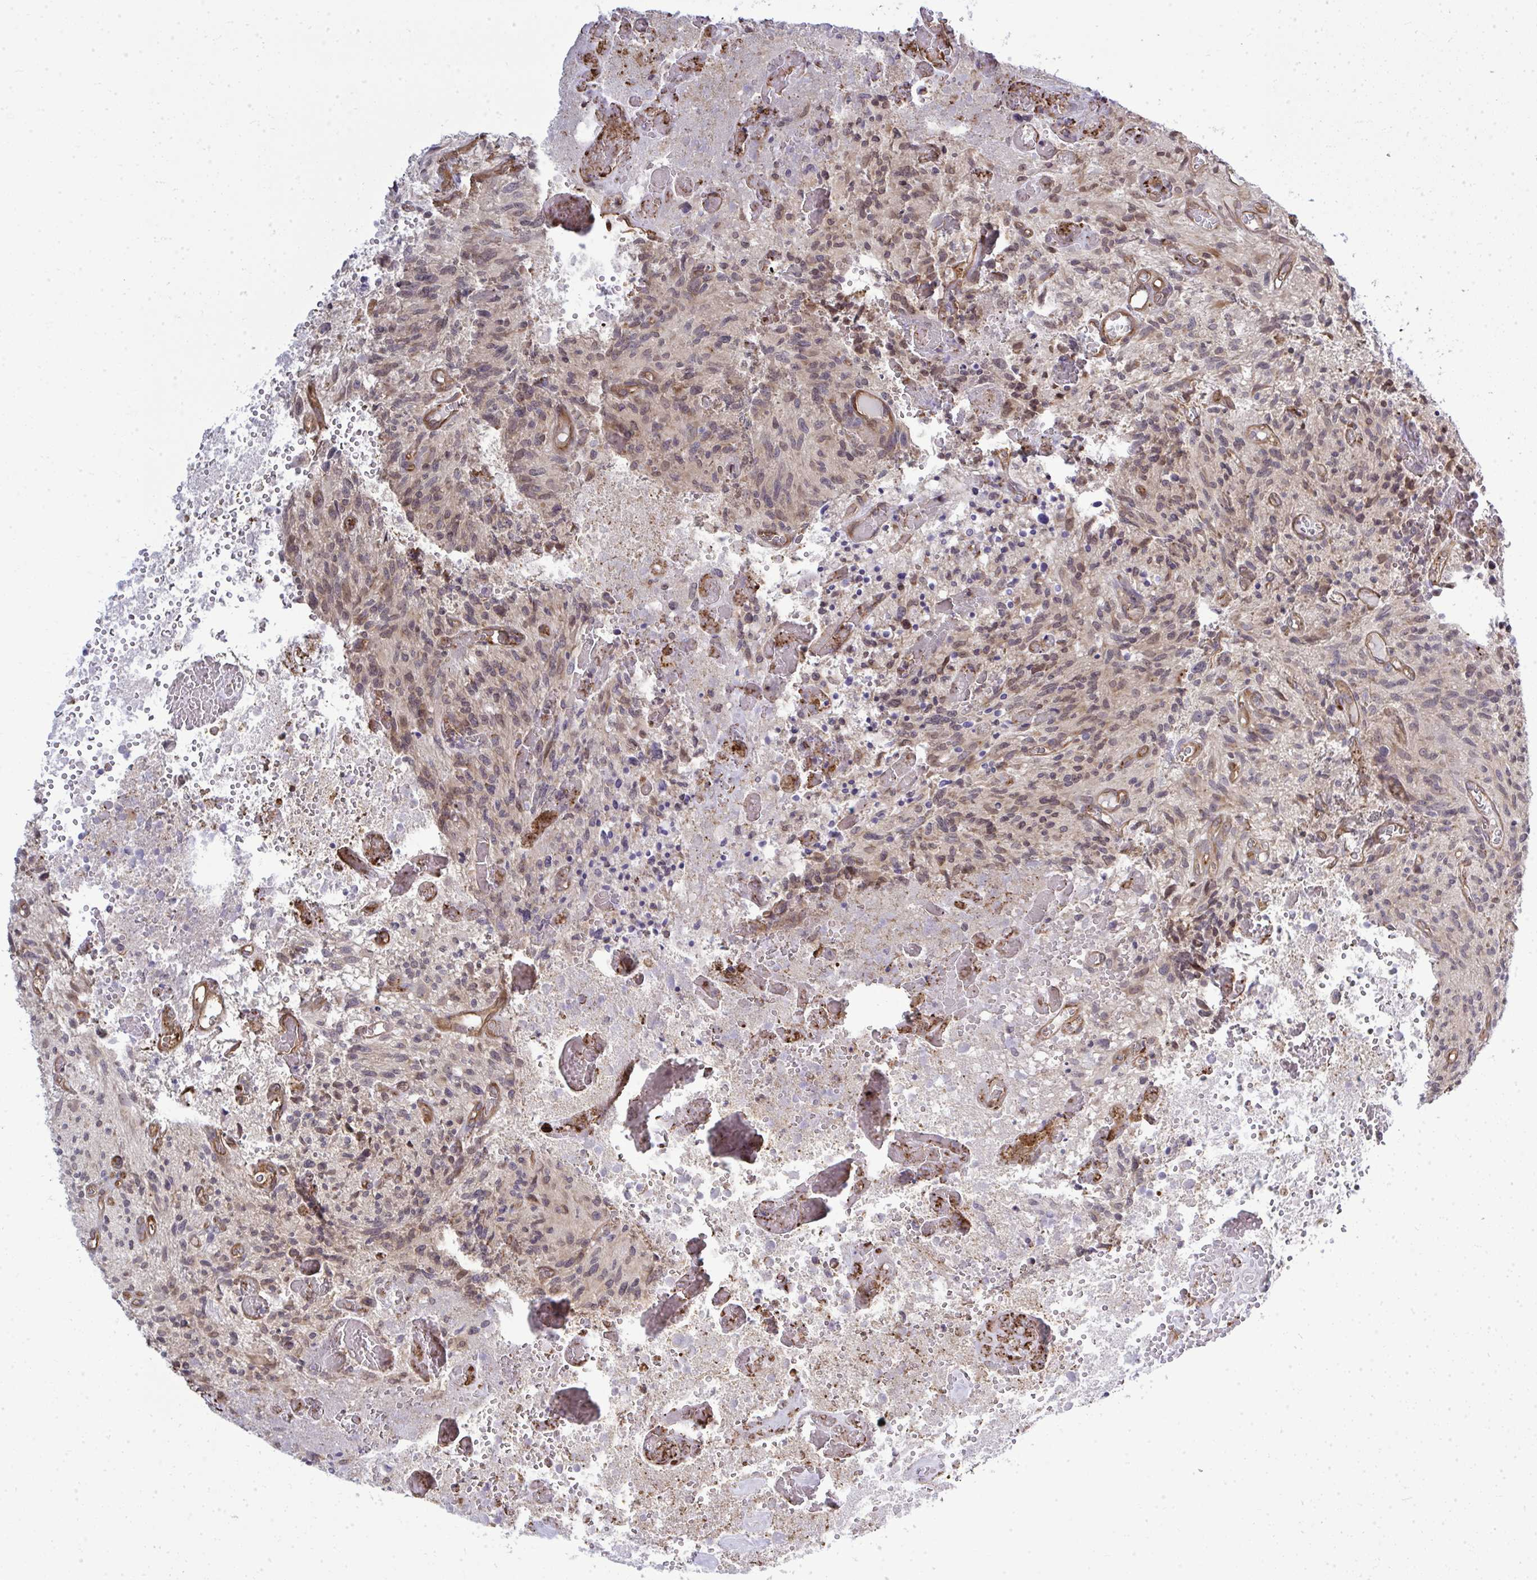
{"staining": {"intensity": "weak", "quantity": "<25%", "location": "cytoplasmic/membranous"}, "tissue": "glioma", "cell_type": "Tumor cells", "image_type": "cancer", "snomed": [{"axis": "morphology", "description": "Glioma, malignant, High grade"}, {"axis": "topography", "description": "Brain"}], "caption": "Tumor cells show no significant protein staining in malignant glioma (high-grade).", "gene": "FUT10", "patient": {"sex": "male", "age": 75}}